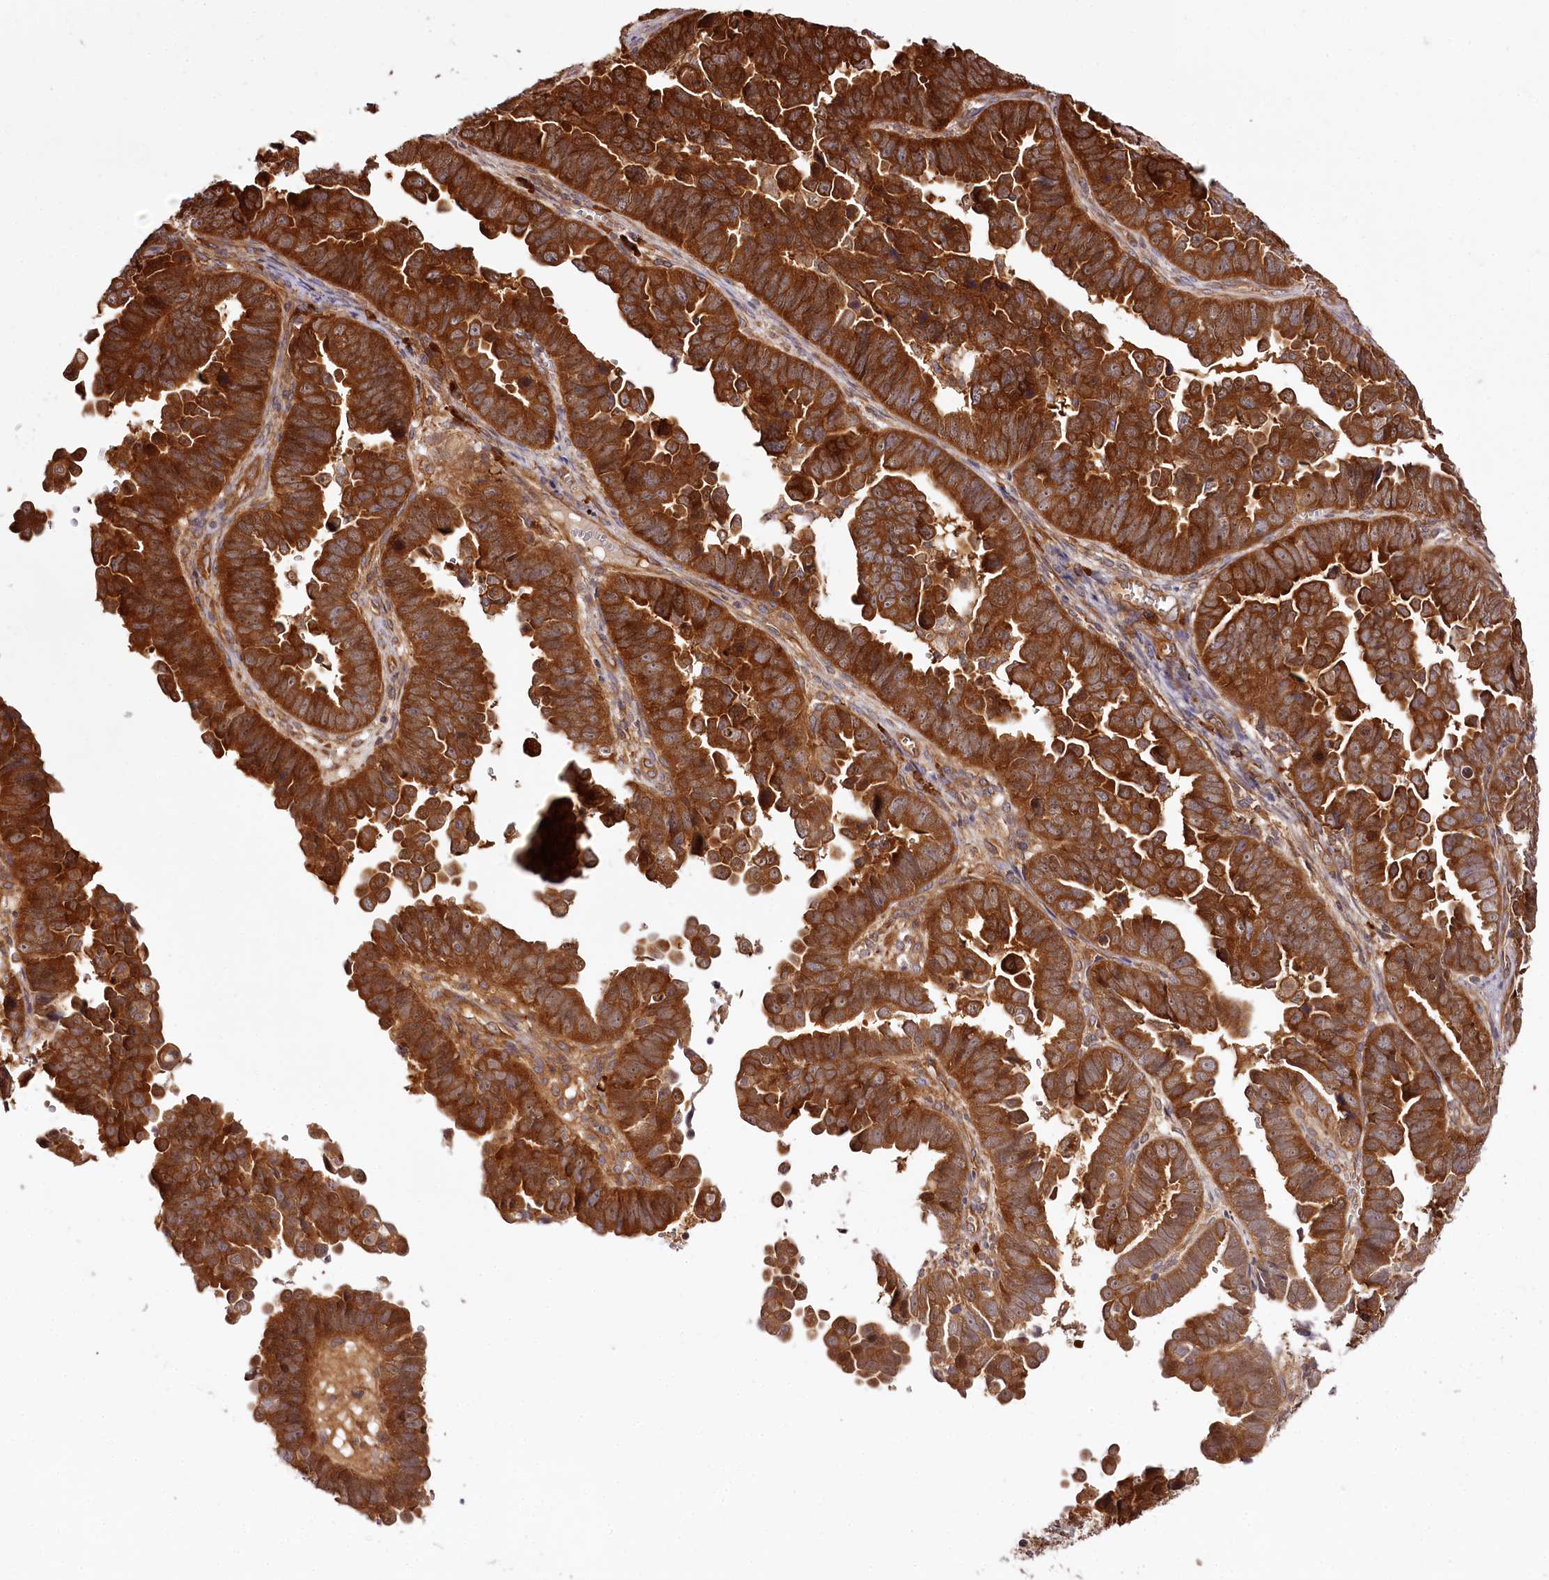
{"staining": {"intensity": "strong", "quantity": ">75%", "location": "cytoplasmic/membranous"}, "tissue": "endometrial cancer", "cell_type": "Tumor cells", "image_type": "cancer", "snomed": [{"axis": "morphology", "description": "Adenocarcinoma, NOS"}, {"axis": "topography", "description": "Endometrium"}], "caption": "A brown stain labels strong cytoplasmic/membranous staining of a protein in human endometrial adenocarcinoma tumor cells. The protein of interest is stained brown, and the nuclei are stained in blue (DAB (3,3'-diaminobenzidine) IHC with brightfield microscopy, high magnification).", "gene": "TARS1", "patient": {"sex": "female", "age": 75}}